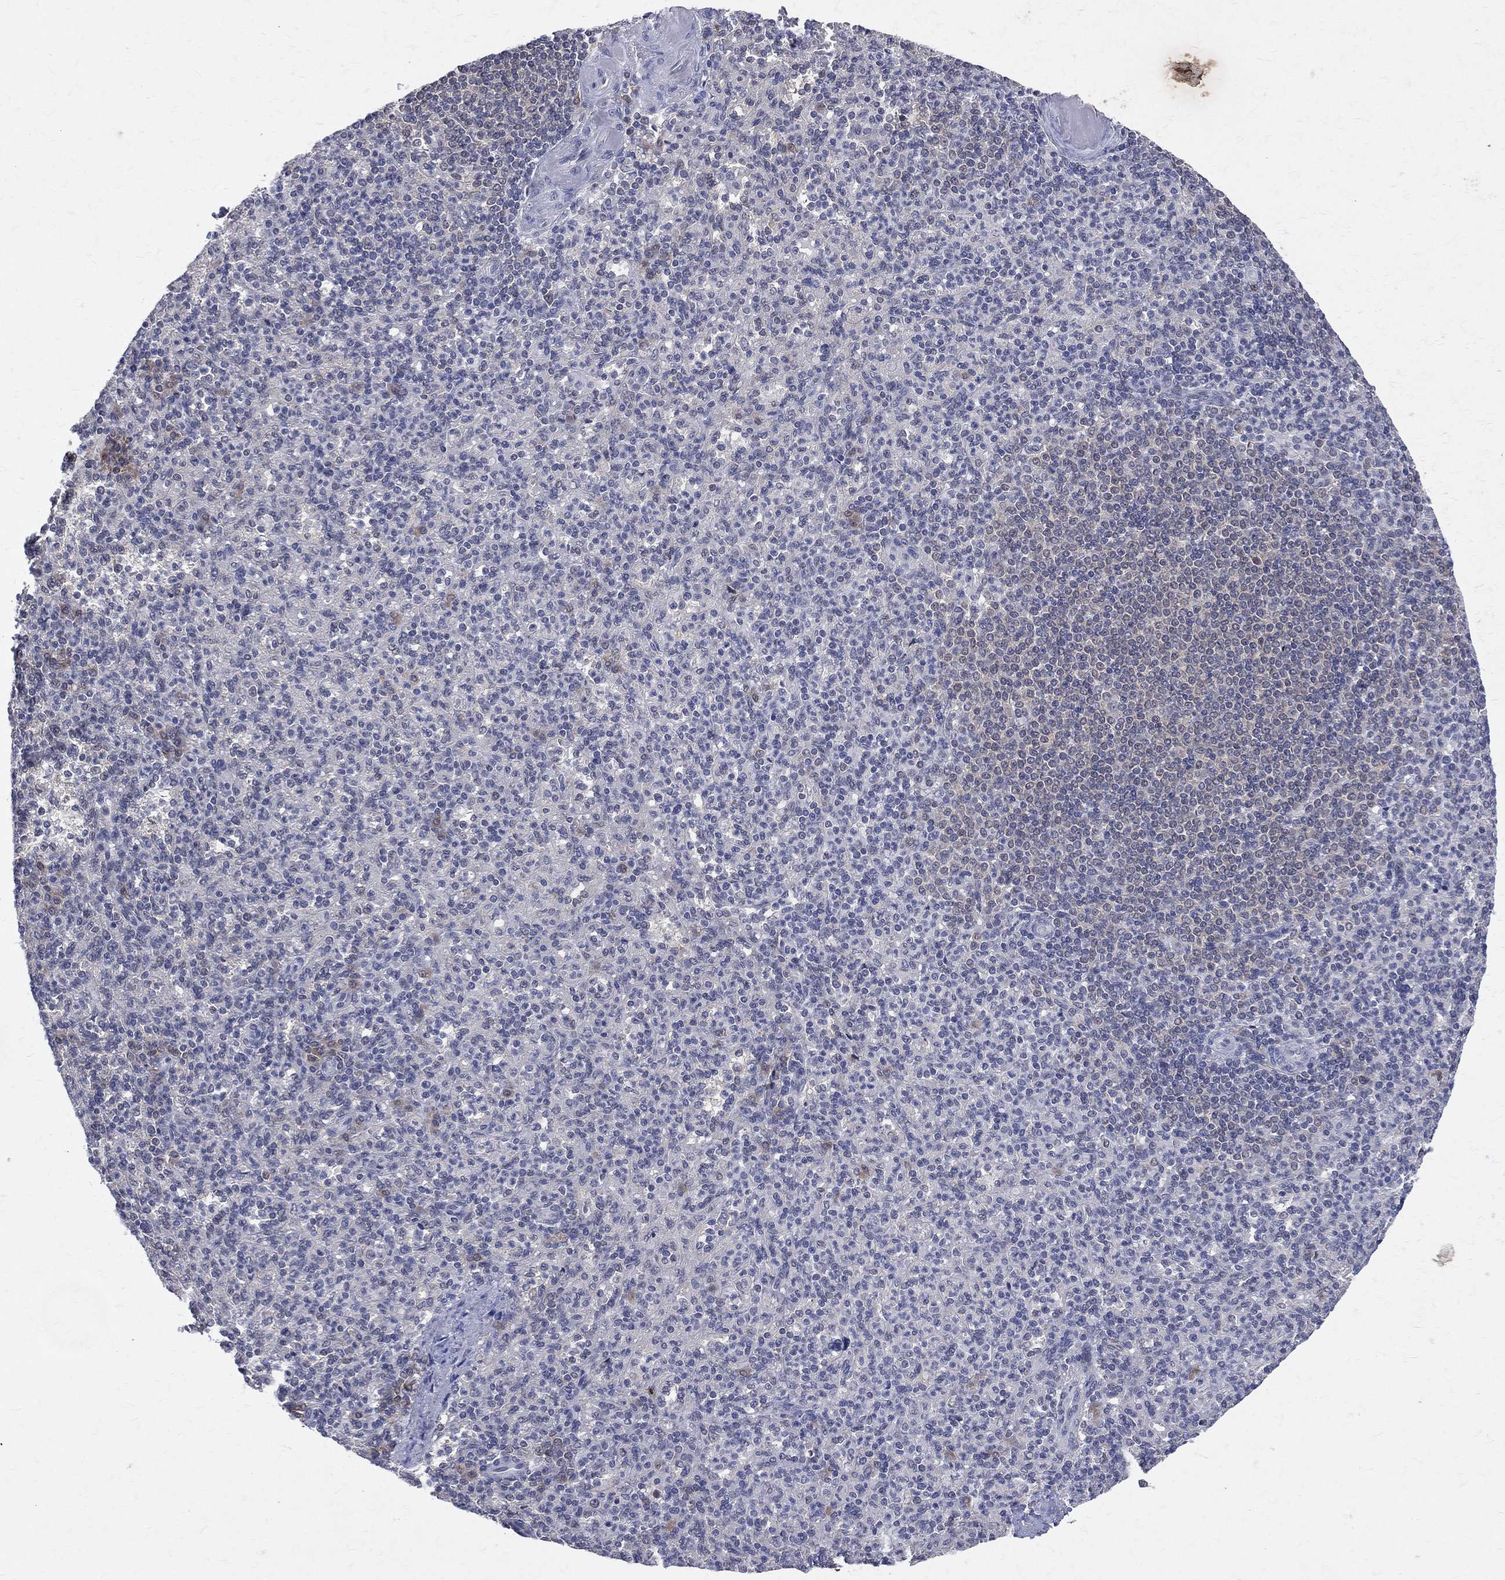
{"staining": {"intensity": "negative", "quantity": "none", "location": "none"}, "tissue": "spleen", "cell_type": "Cells in red pulp", "image_type": "normal", "snomed": [{"axis": "morphology", "description": "Normal tissue, NOS"}, {"axis": "topography", "description": "Spleen"}], "caption": "Histopathology image shows no significant protein expression in cells in red pulp of unremarkable spleen.", "gene": "DLG4", "patient": {"sex": "female", "age": 74}}